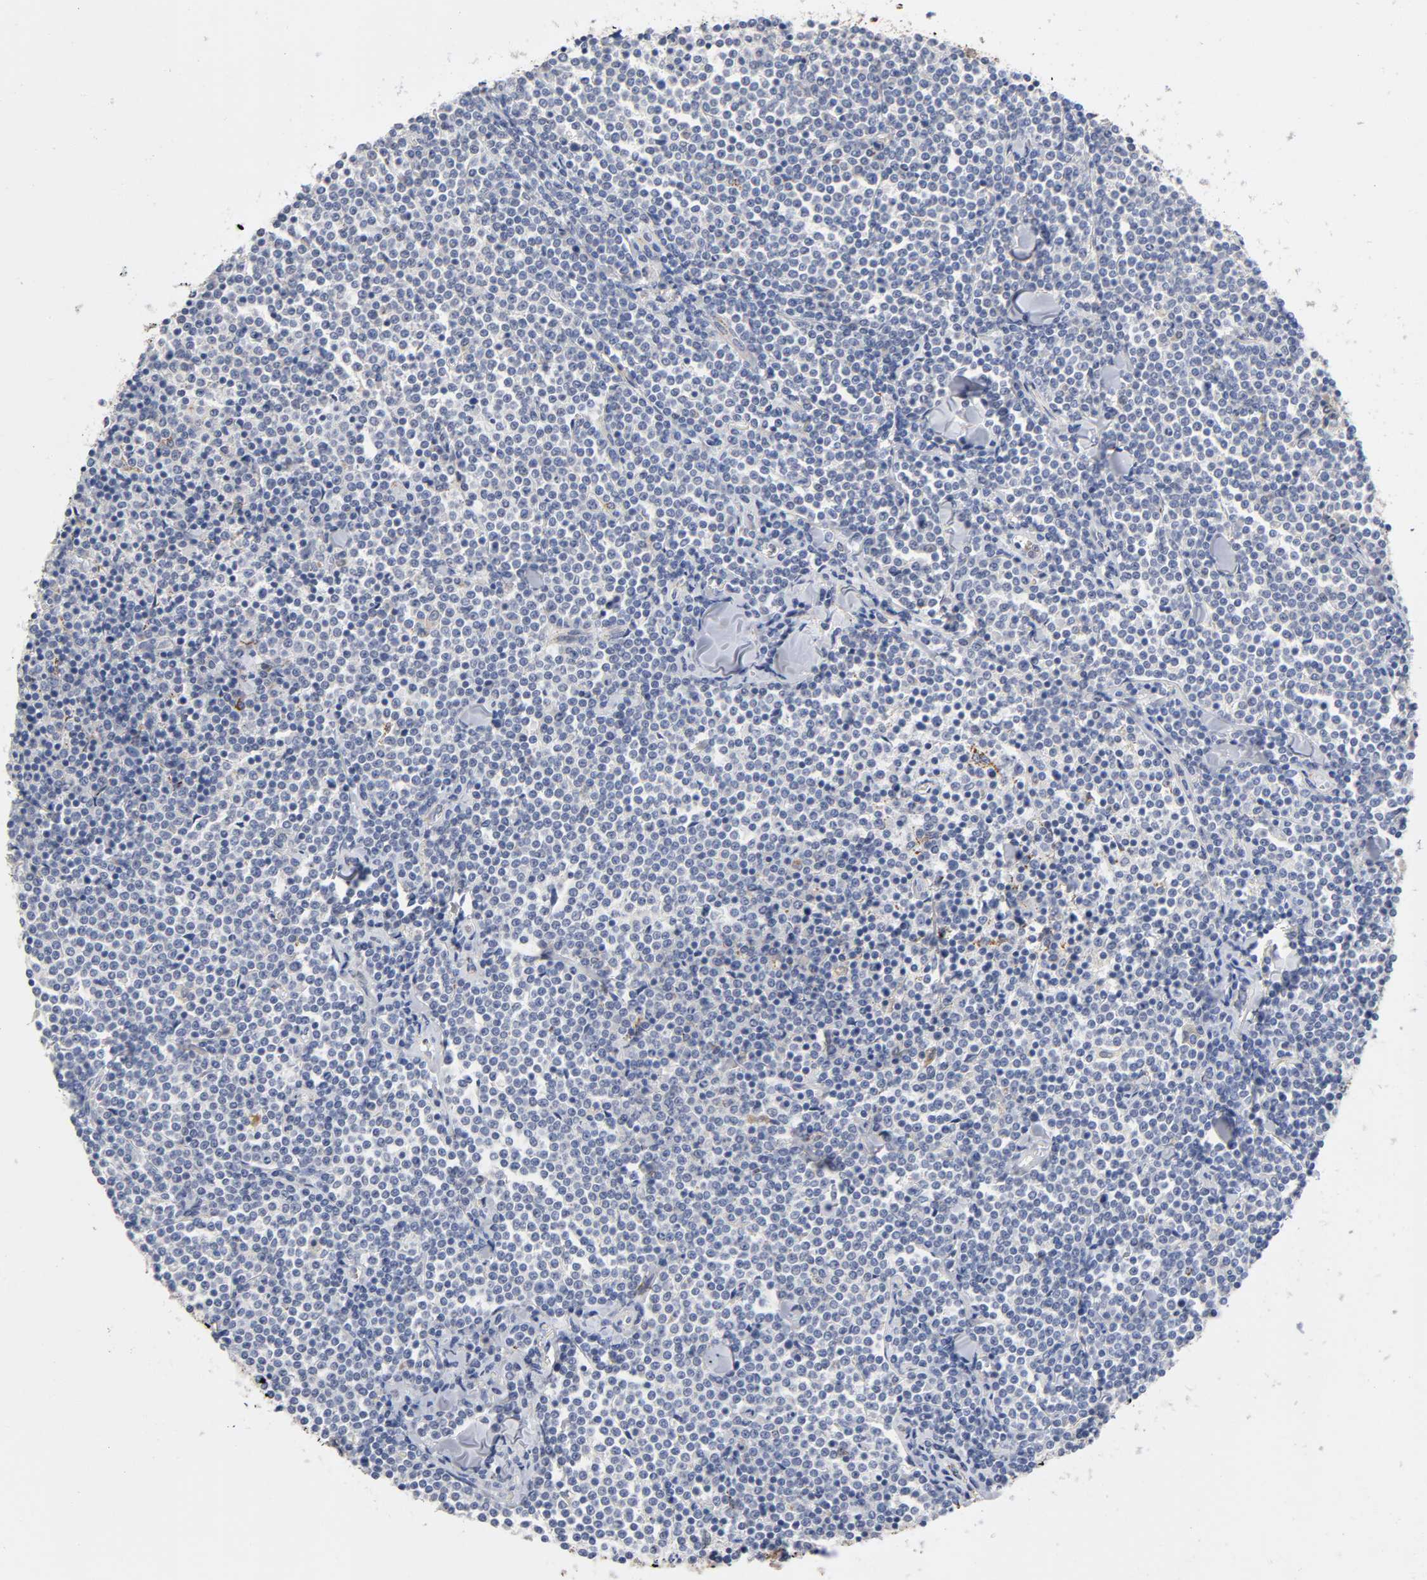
{"staining": {"intensity": "negative", "quantity": "none", "location": "none"}, "tissue": "lymphoma", "cell_type": "Tumor cells", "image_type": "cancer", "snomed": [{"axis": "morphology", "description": "Malignant lymphoma, non-Hodgkin's type, Low grade"}, {"axis": "topography", "description": "Soft tissue"}], "caption": "High magnification brightfield microscopy of malignant lymphoma, non-Hodgkin's type (low-grade) stained with DAB (3,3'-diaminobenzidine) (brown) and counterstained with hematoxylin (blue): tumor cells show no significant expression.", "gene": "ISG15", "patient": {"sex": "male", "age": 92}}